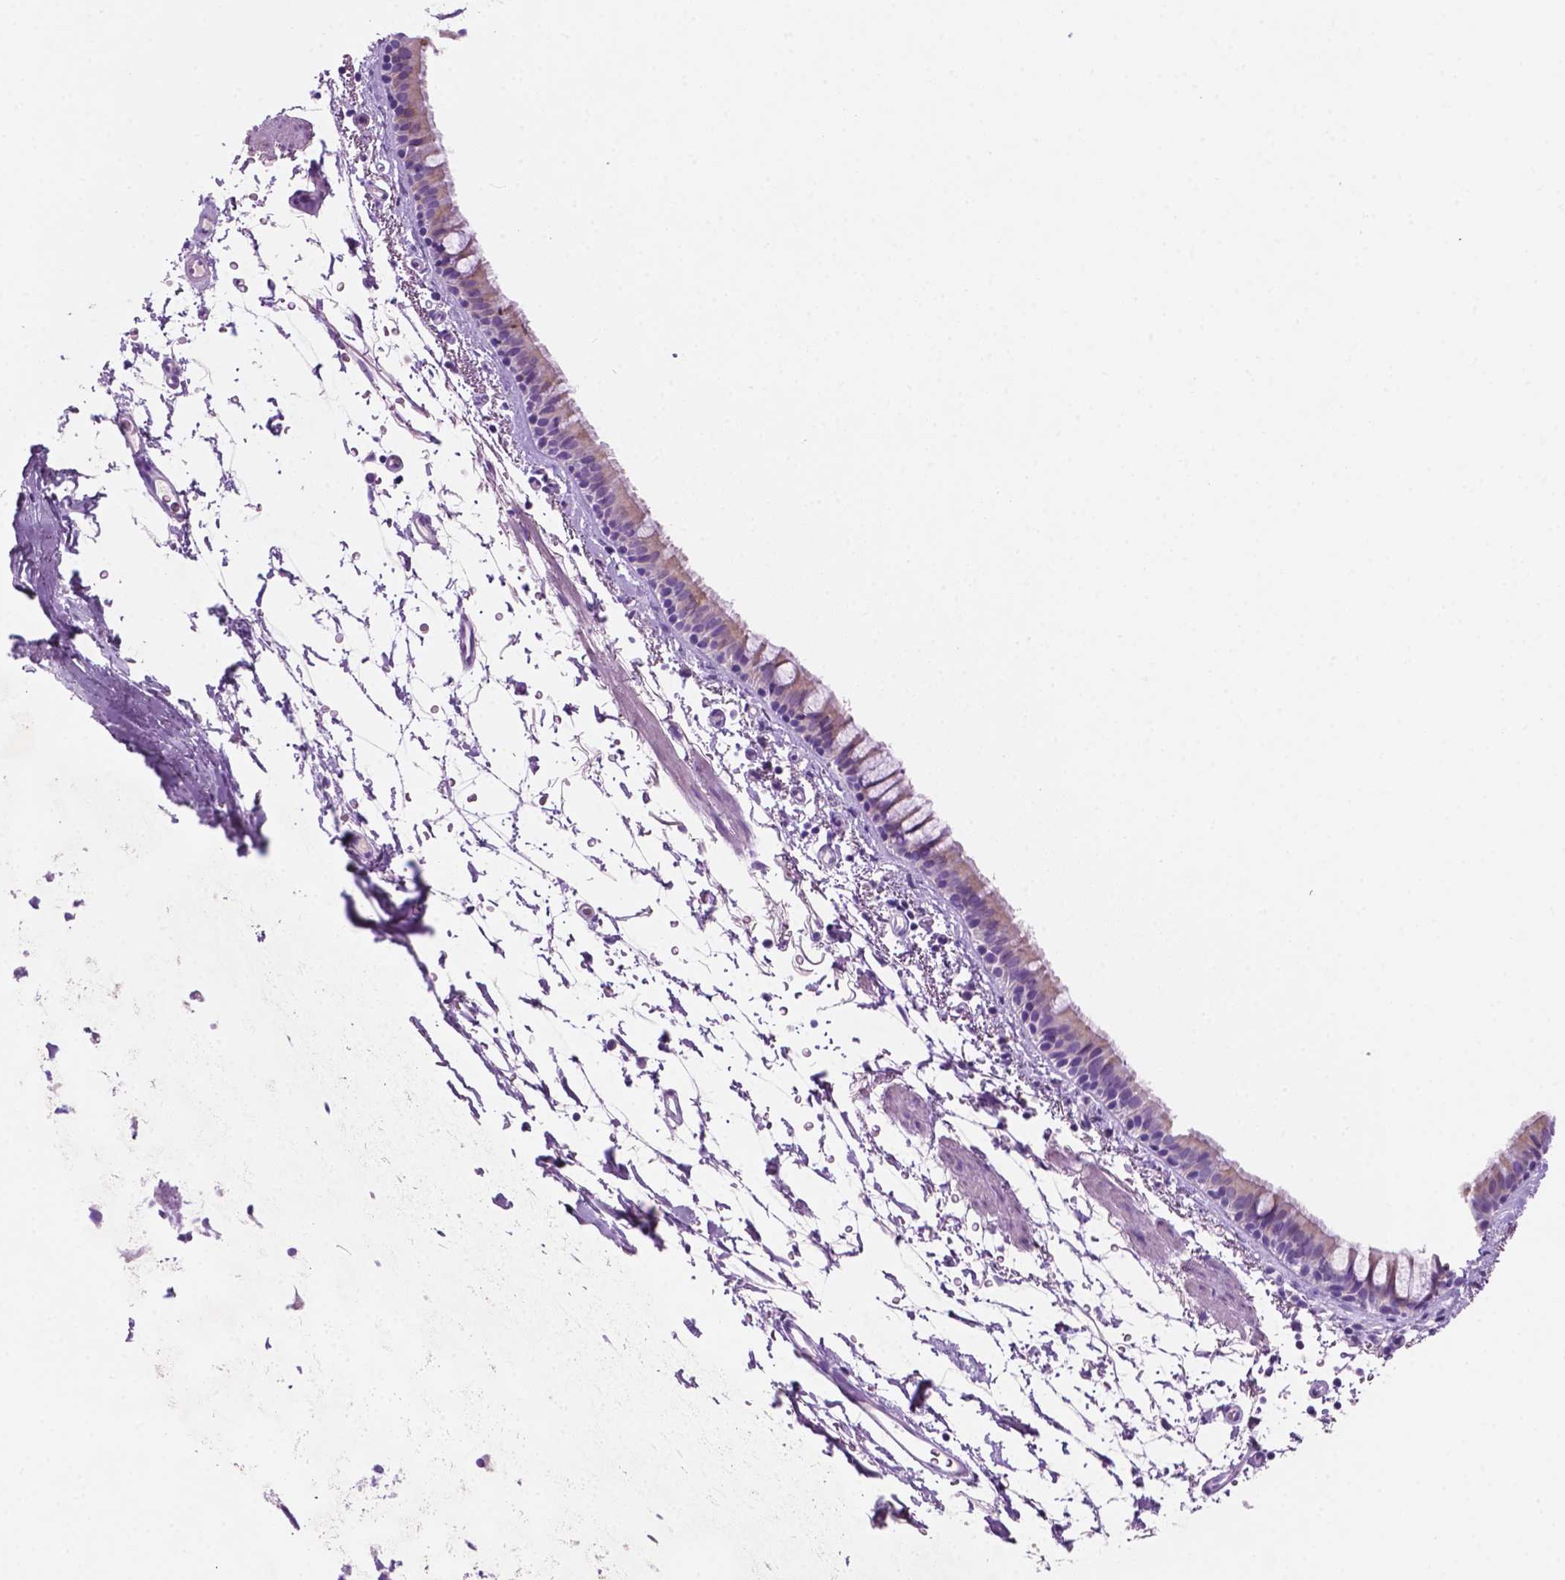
{"staining": {"intensity": "negative", "quantity": "none", "location": "none"}, "tissue": "bronchus", "cell_type": "Respiratory epithelial cells", "image_type": "normal", "snomed": [{"axis": "morphology", "description": "Normal tissue, NOS"}, {"axis": "topography", "description": "Bronchus"}], "caption": "The immunohistochemistry (IHC) image has no significant positivity in respiratory epithelial cells of bronchus.", "gene": "POU4F1", "patient": {"sex": "female", "age": 61}}